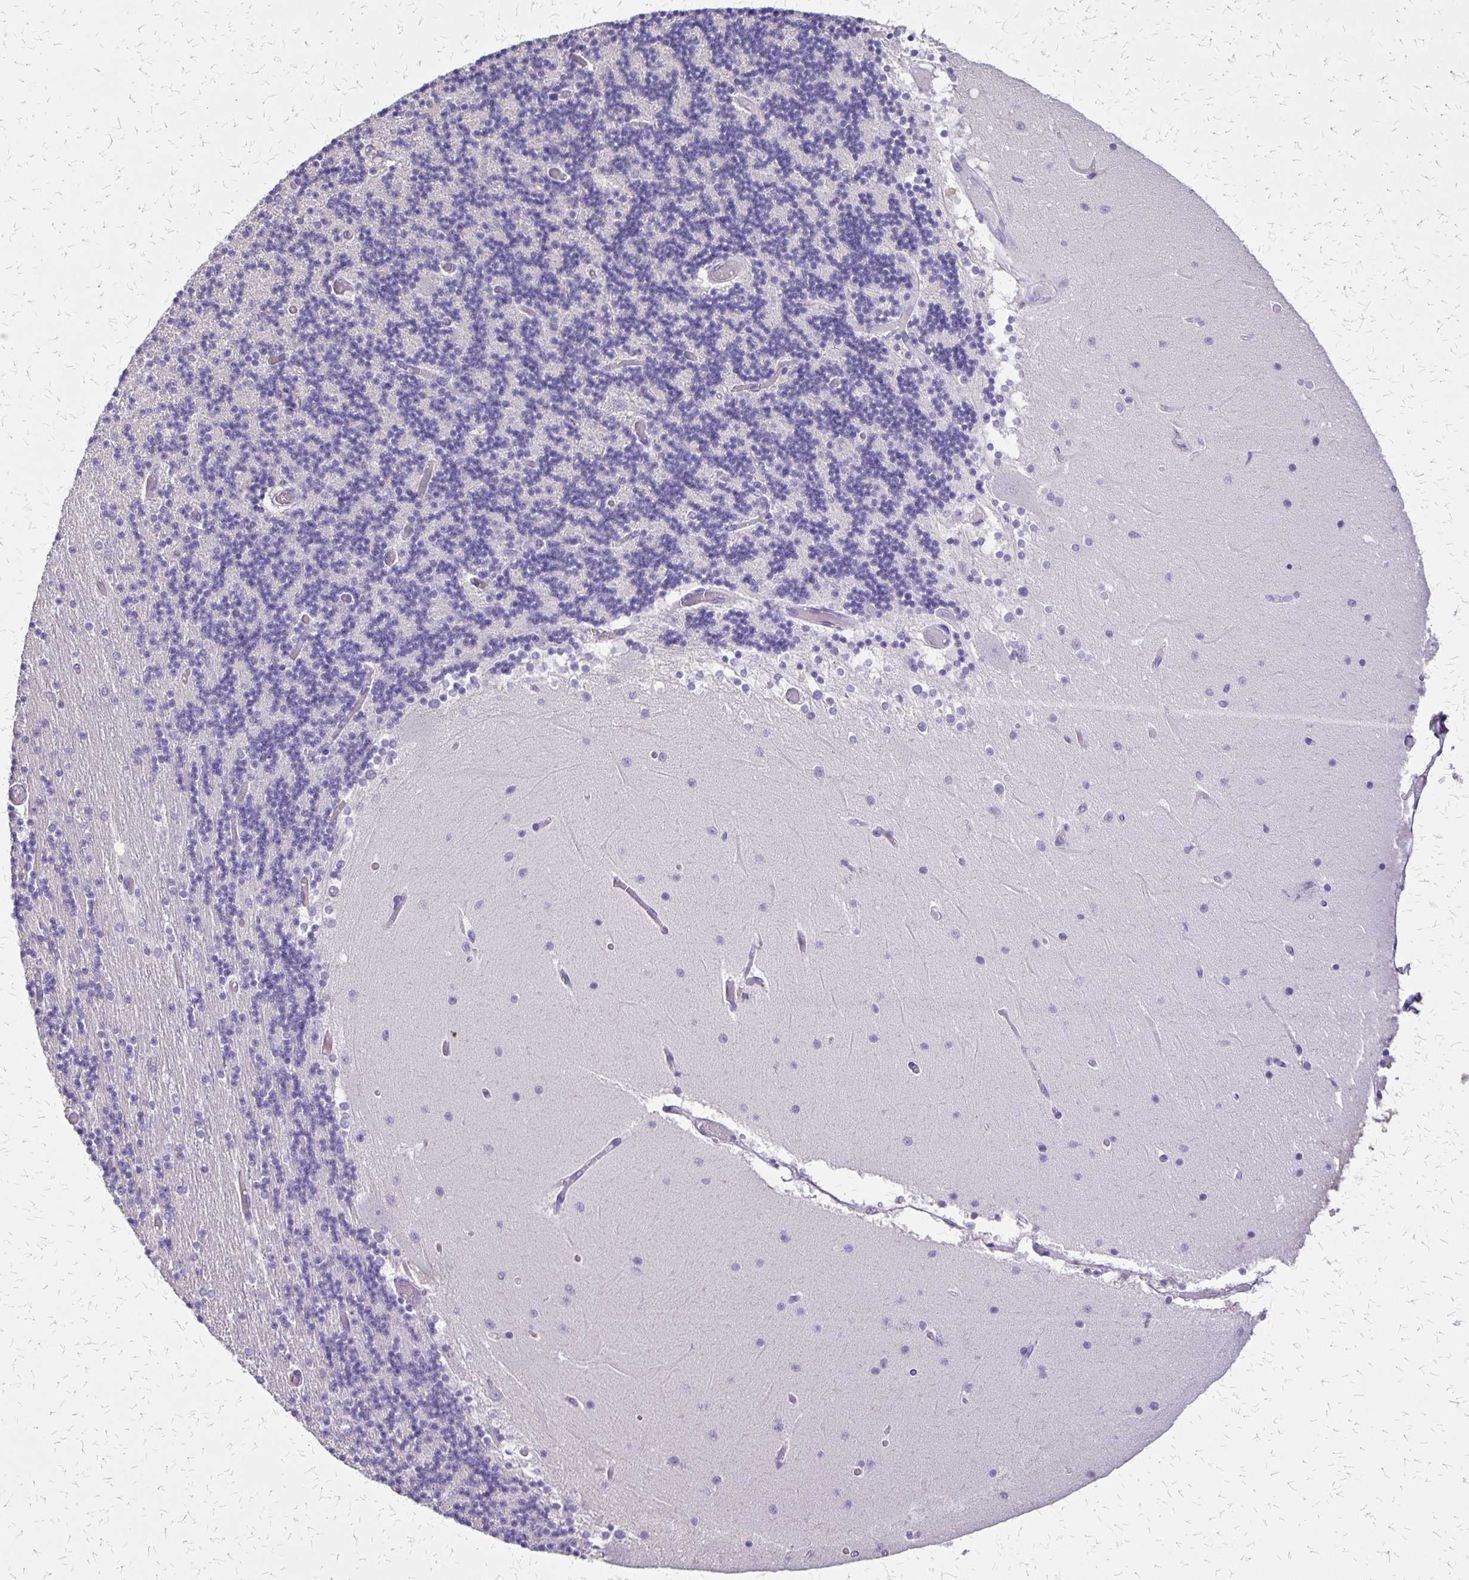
{"staining": {"intensity": "negative", "quantity": "none", "location": "none"}, "tissue": "cerebellum", "cell_type": "Cells in granular layer", "image_type": "normal", "snomed": [{"axis": "morphology", "description": "Normal tissue, NOS"}, {"axis": "topography", "description": "Cerebellum"}], "caption": "The image reveals no significant positivity in cells in granular layer of cerebellum. Brightfield microscopy of IHC stained with DAB (3,3'-diaminobenzidine) (brown) and hematoxylin (blue), captured at high magnification.", "gene": "SI", "patient": {"sex": "female", "age": 28}}